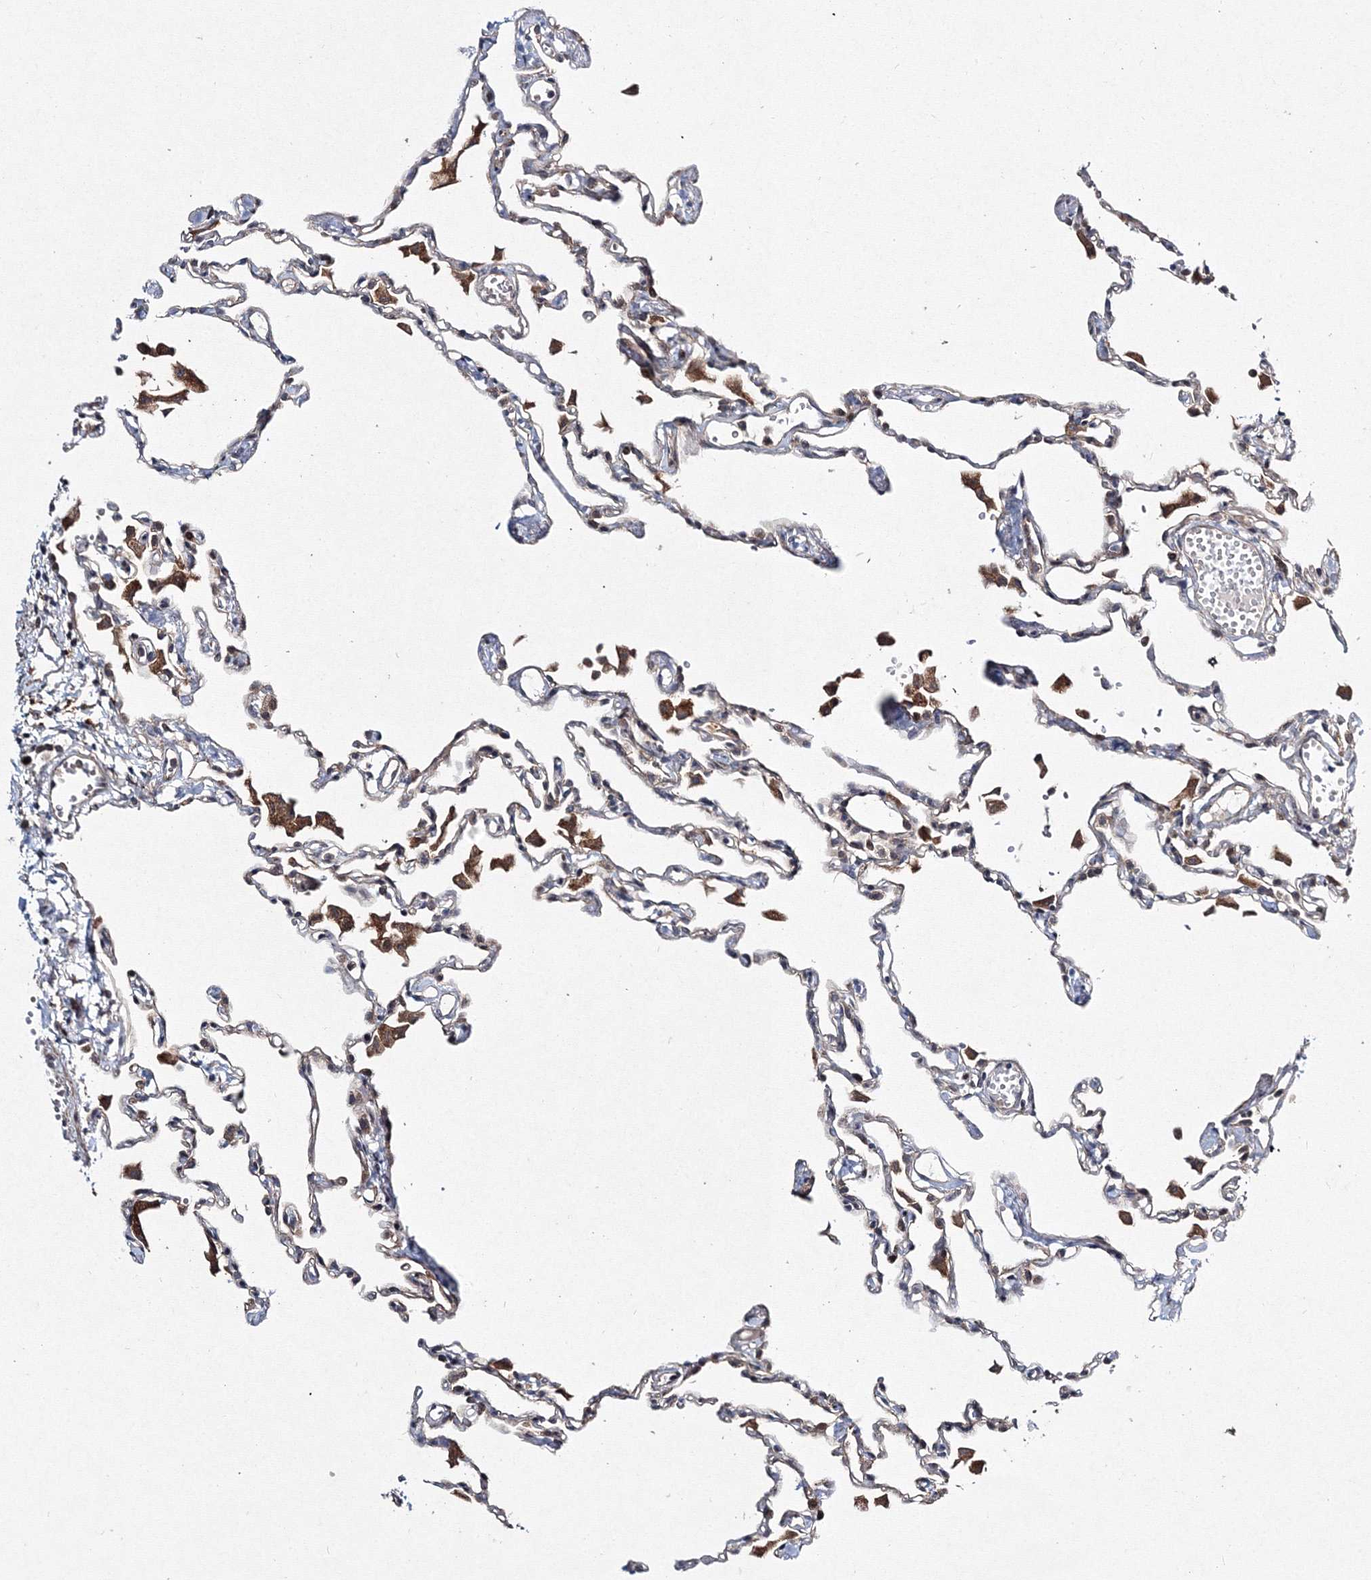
{"staining": {"intensity": "weak", "quantity": "<25%", "location": "cytoplasmic/membranous"}, "tissue": "lung", "cell_type": "Alveolar cells", "image_type": "normal", "snomed": [{"axis": "morphology", "description": "Normal tissue, NOS"}, {"axis": "topography", "description": "Lung"}], "caption": "Immunohistochemistry (IHC) image of benign human lung stained for a protein (brown), which shows no staining in alveolar cells.", "gene": "RANBP3L", "patient": {"sex": "female", "age": 49}}